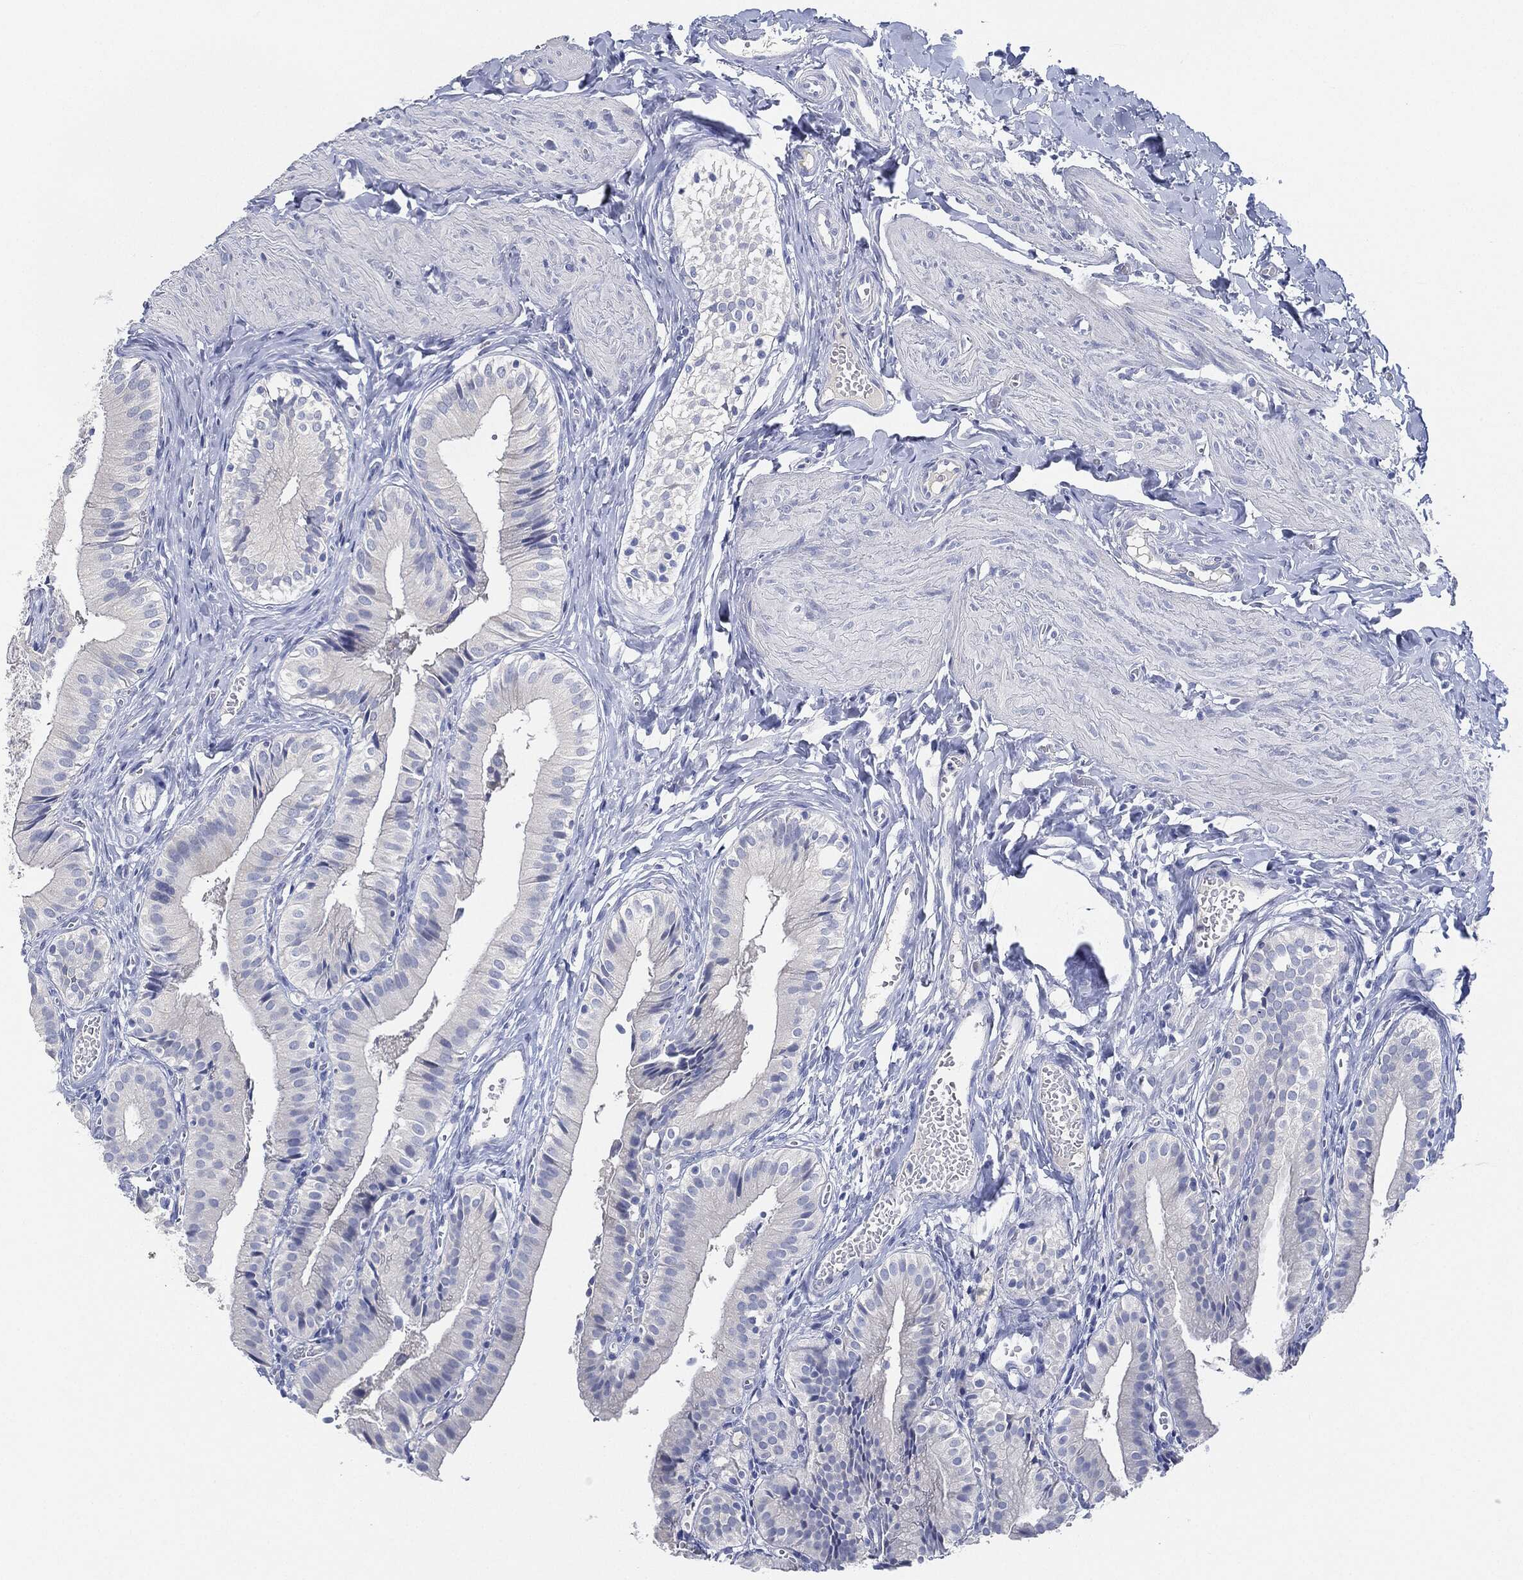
{"staining": {"intensity": "negative", "quantity": "none", "location": "none"}, "tissue": "gallbladder", "cell_type": "Glandular cells", "image_type": "normal", "snomed": [{"axis": "morphology", "description": "Normal tissue, NOS"}, {"axis": "topography", "description": "Gallbladder"}], "caption": "The micrograph exhibits no staining of glandular cells in benign gallbladder. The staining is performed using DAB brown chromogen with nuclei counter-stained in using hematoxylin.", "gene": "AFP", "patient": {"sex": "female", "age": 47}}